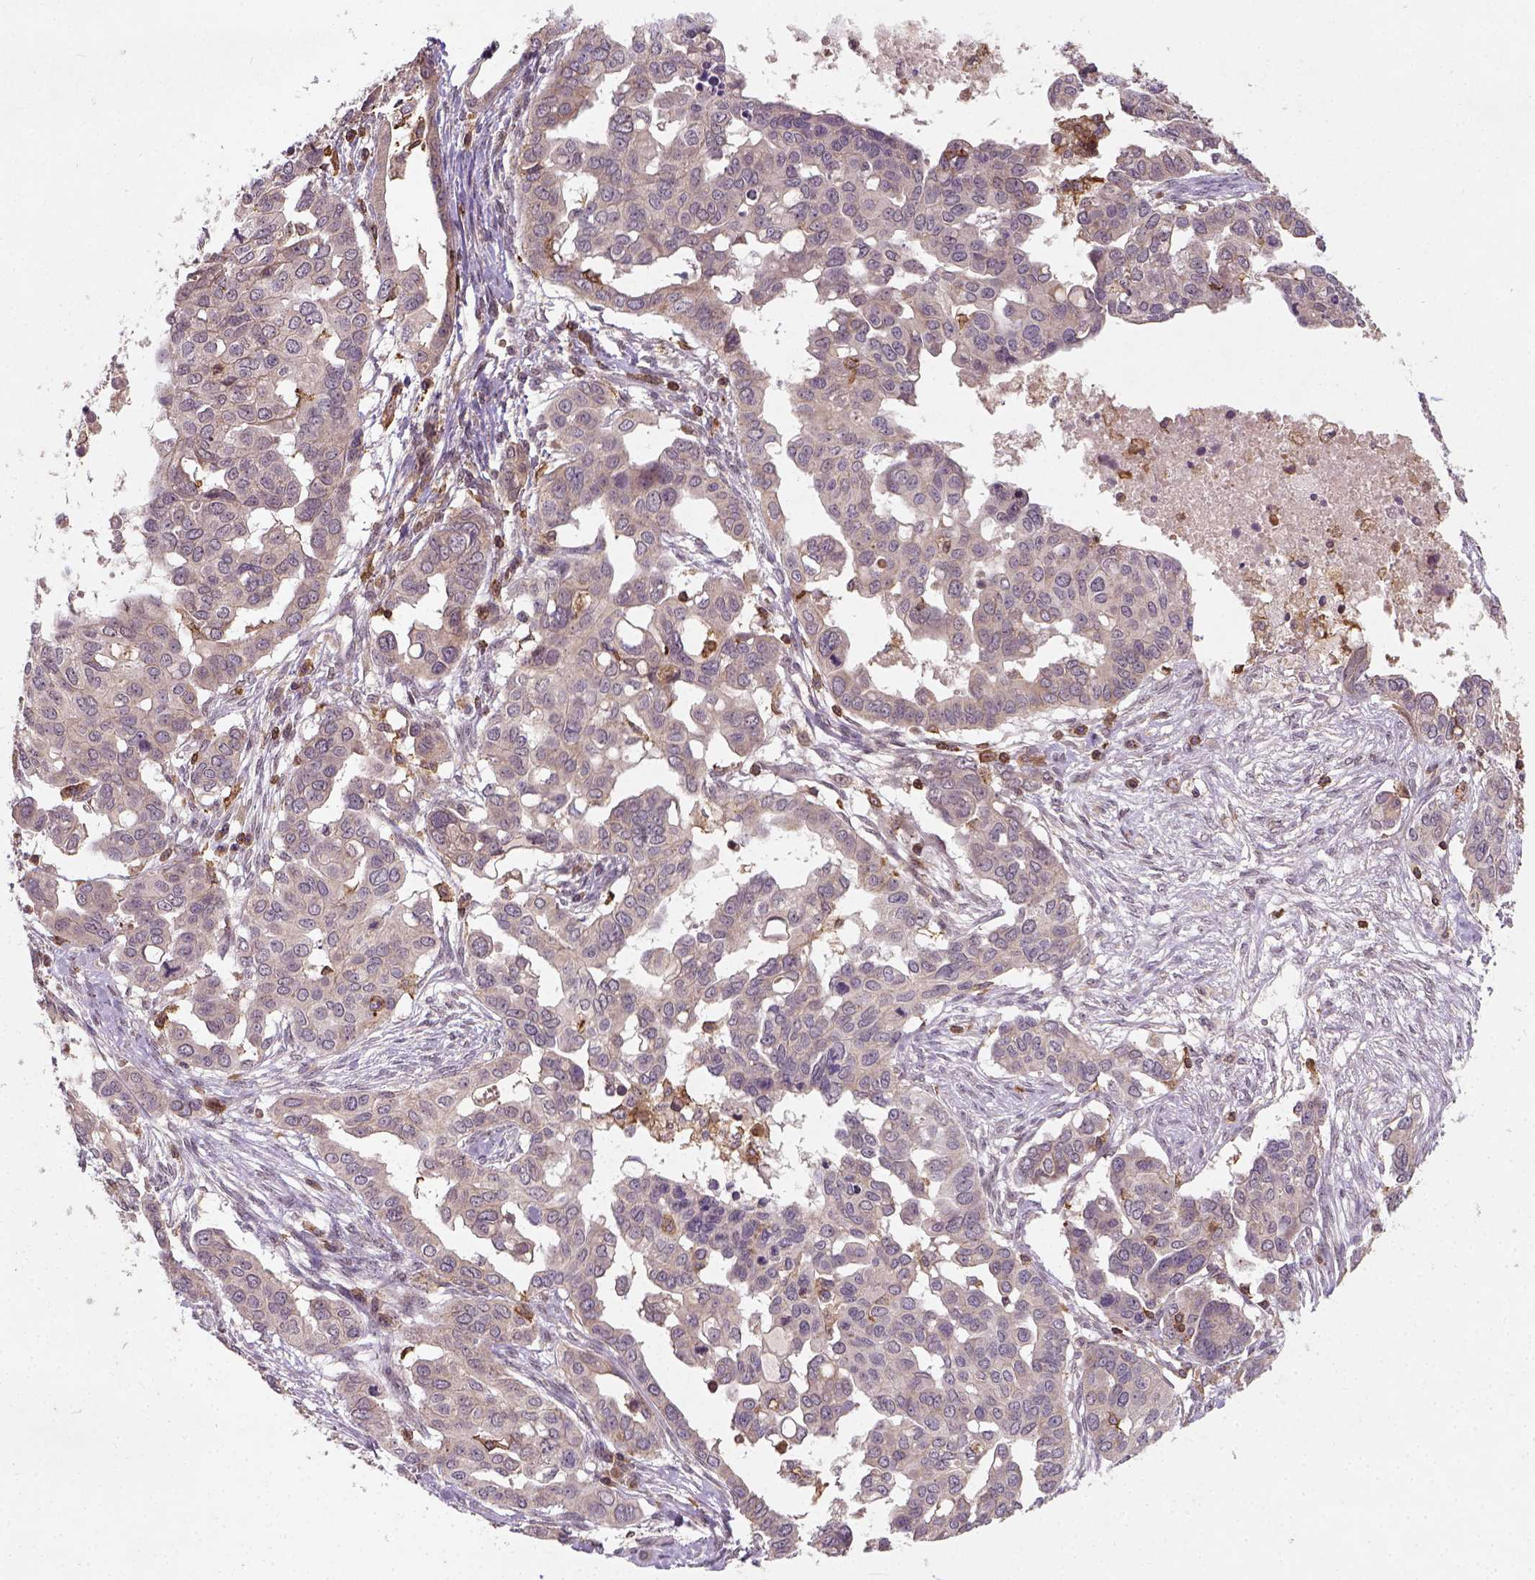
{"staining": {"intensity": "weak", "quantity": ">75%", "location": "cytoplasmic/membranous"}, "tissue": "ovarian cancer", "cell_type": "Tumor cells", "image_type": "cancer", "snomed": [{"axis": "morphology", "description": "Carcinoma, endometroid"}, {"axis": "topography", "description": "Ovary"}], "caption": "Weak cytoplasmic/membranous protein expression is present in approximately >75% of tumor cells in endometroid carcinoma (ovarian). Using DAB (brown) and hematoxylin (blue) stains, captured at high magnification using brightfield microscopy.", "gene": "CAMKK1", "patient": {"sex": "female", "age": 78}}